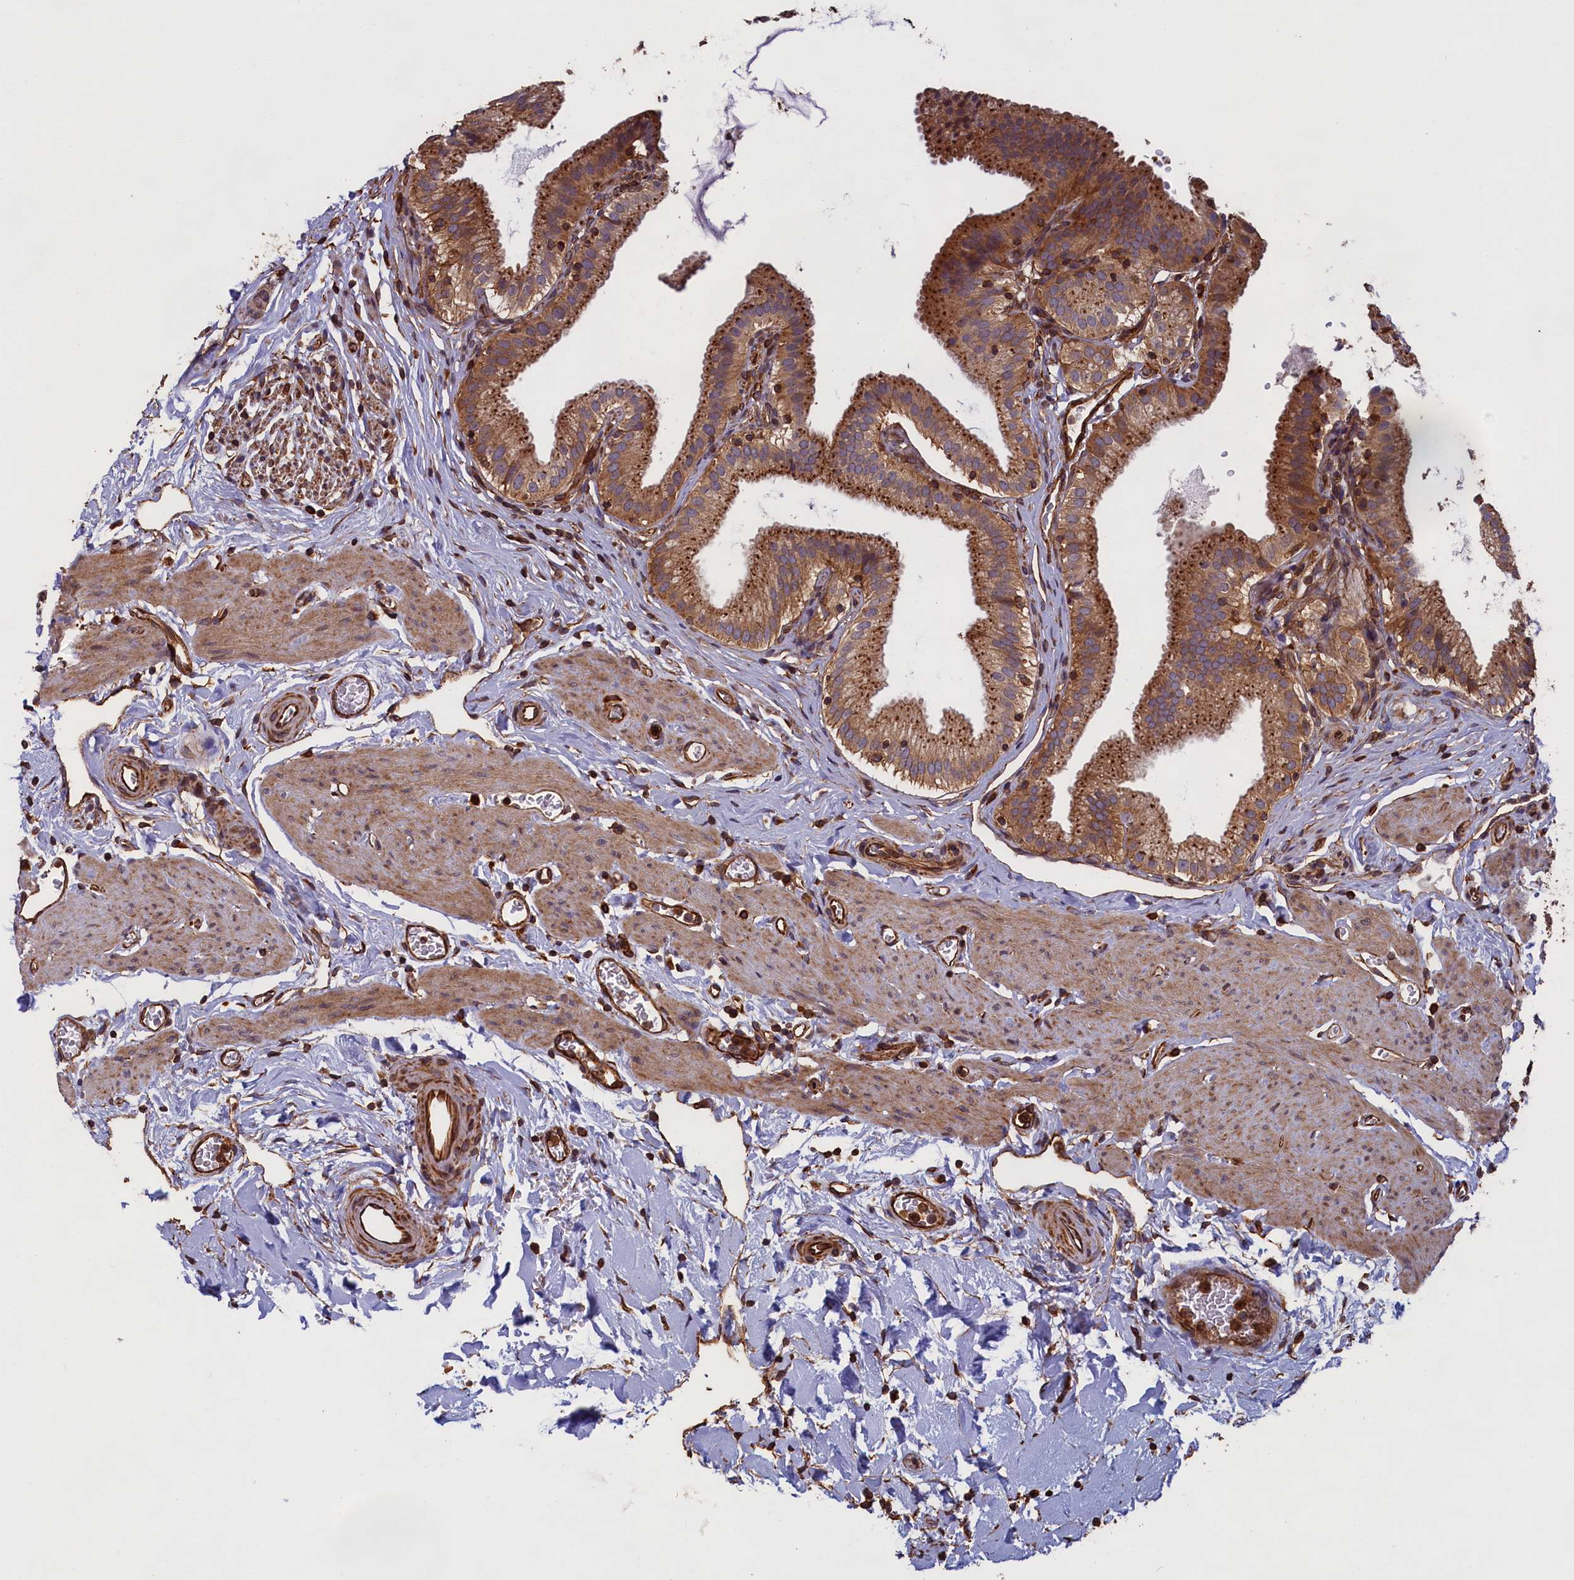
{"staining": {"intensity": "moderate", "quantity": ">75%", "location": "cytoplasmic/membranous"}, "tissue": "gallbladder", "cell_type": "Glandular cells", "image_type": "normal", "snomed": [{"axis": "morphology", "description": "Normal tissue, NOS"}, {"axis": "topography", "description": "Gallbladder"}], "caption": "Protein analysis of benign gallbladder displays moderate cytoplasmic/membranous staining in about >75% of glandular cells. (Brightfield microscopy of DAB IHC at high magnification).", "gene": "CCDC124", "patient": {"sex": "male", "age": 54}}